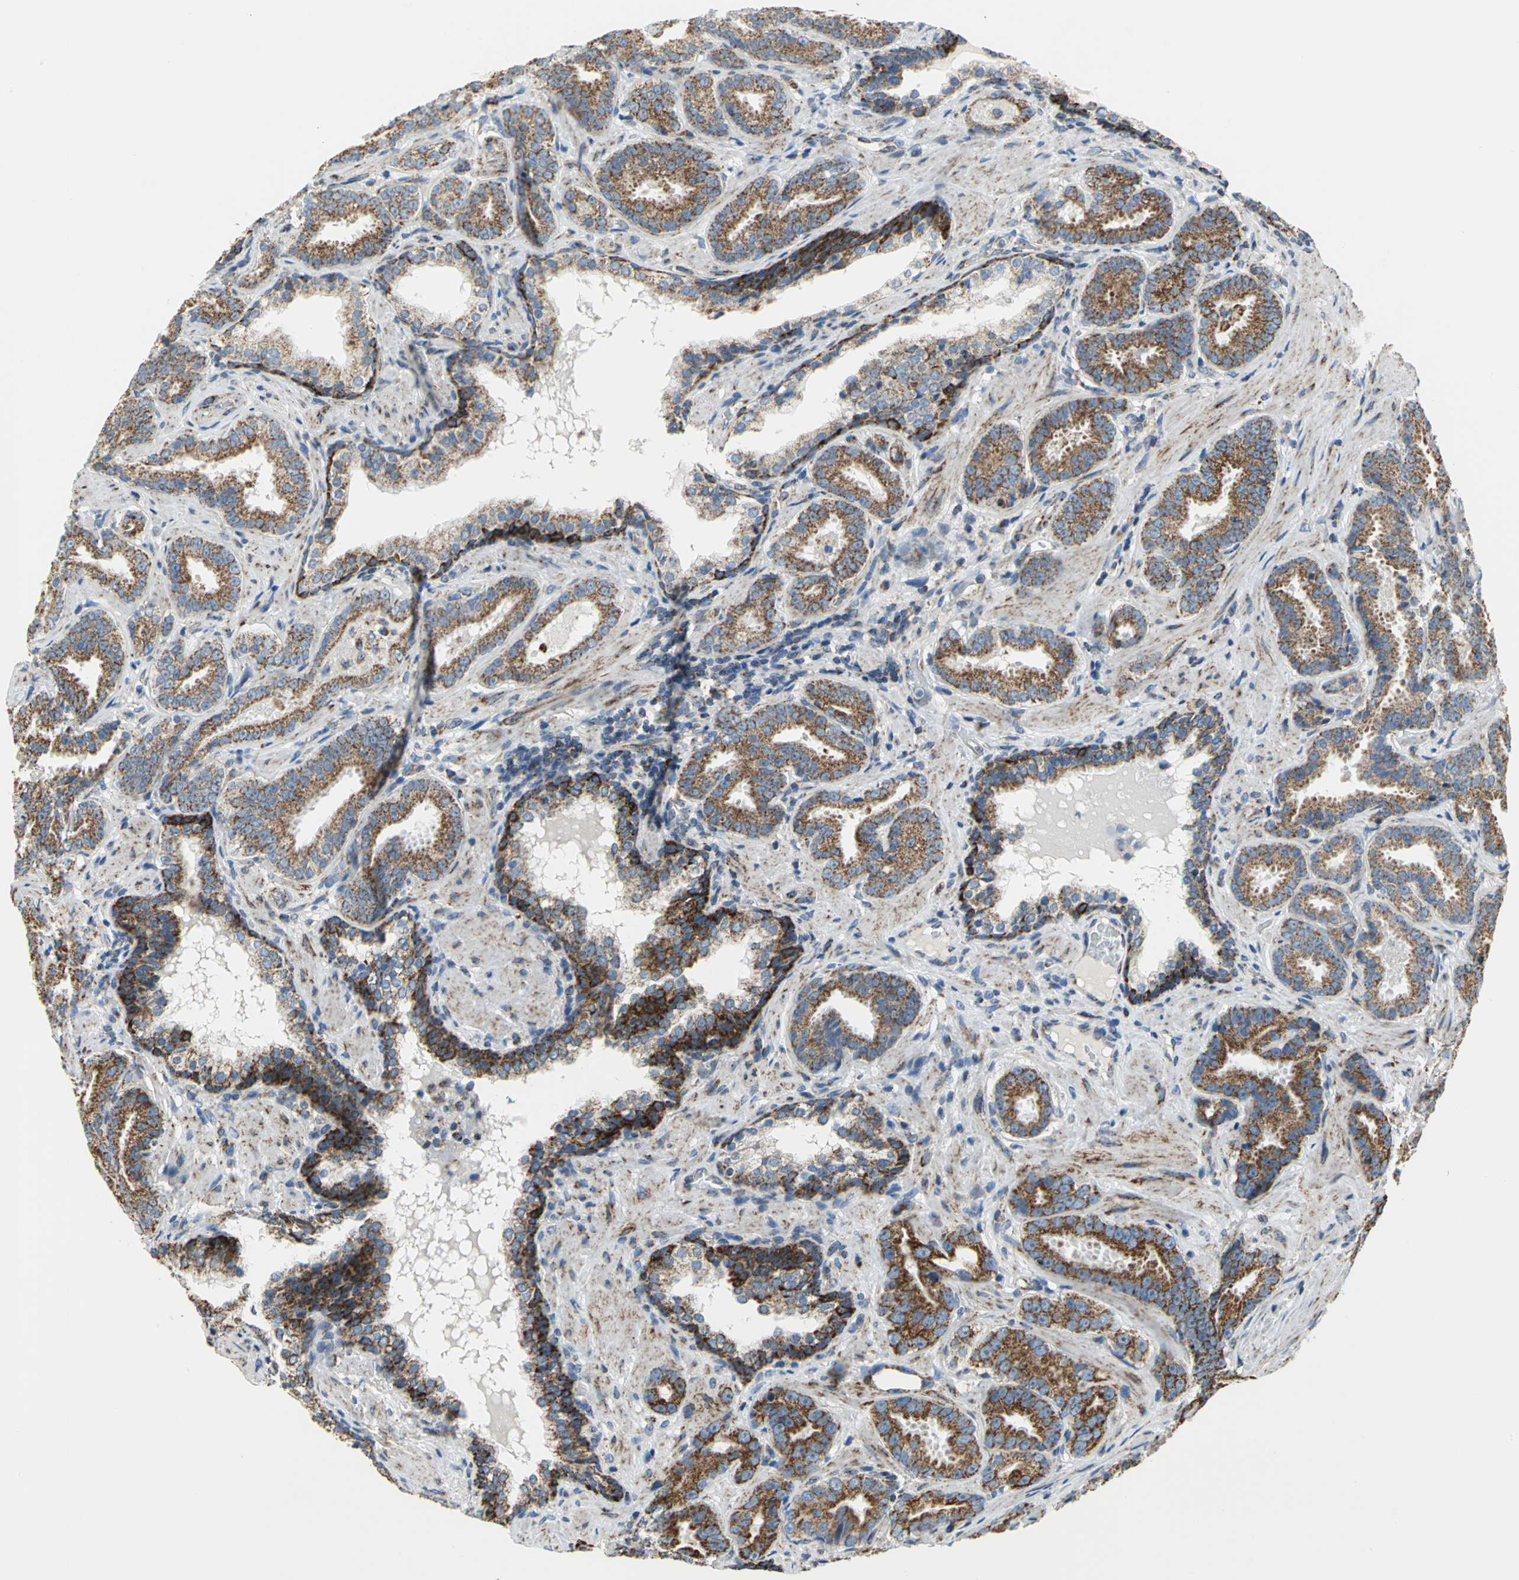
{"staining": {"intensity": "strong", "quantity": ">75%", "location": "cytoplasmic/membranous"}, "tissue": "prostate cancer", "cell_type": "Tumor cells", "image_type": "cancer", "snomed": [{"axis": "morphology", "description": "Adenocarcinoma, Low grade"}, {"axis": "topography", "description": "Prostate"}], "caption": "A brown stain labels strong cytoplasmic/membranous staining of a protein in prostate cancer tumor cells.", "gene": "NTRK1", "patient": {"sex": "male", "age": 59}}